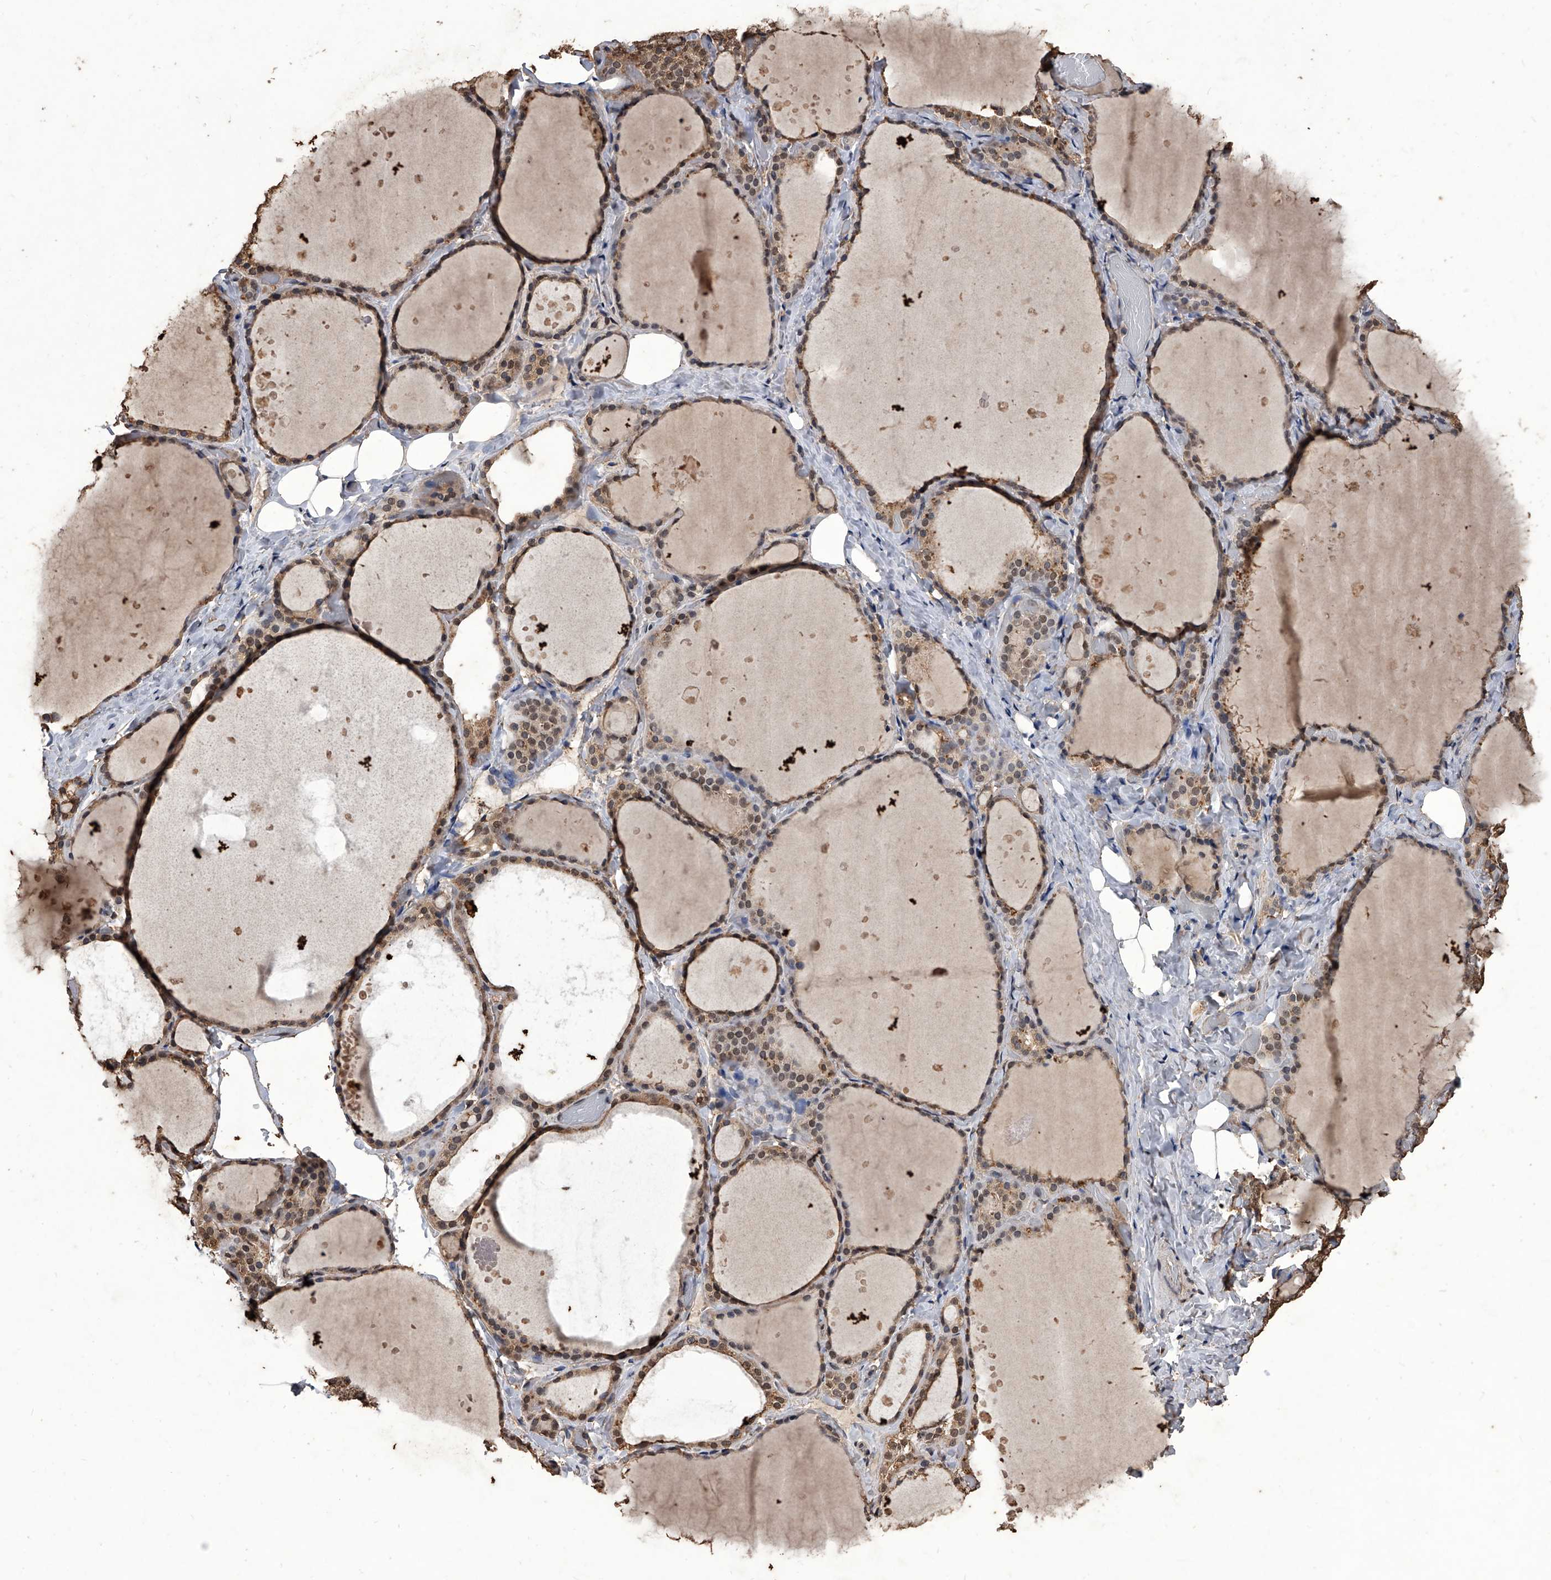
{"staining": {"intensity": "weak", "quantity": ">75%", "location": "cytoplasmic/membranous,nuclear"}, "tissue": "thyroid gland", "cell_type": "Glandular cells", "image_type": "normal", "snomed": [{"axis": "morphology", "description": "Normal tissue, NOS"}, {"axis": "topography", "description": "Thyroid gland"}], "caption": "About >75% of glandular cells in normal human thyroid gland display weak cytoplasmic/membranous,nuclear protein positivity as visualized by brown immunohistochemical staining.", "gene": "FBXL4", "patient": {"sex": "female", "age": 44}}